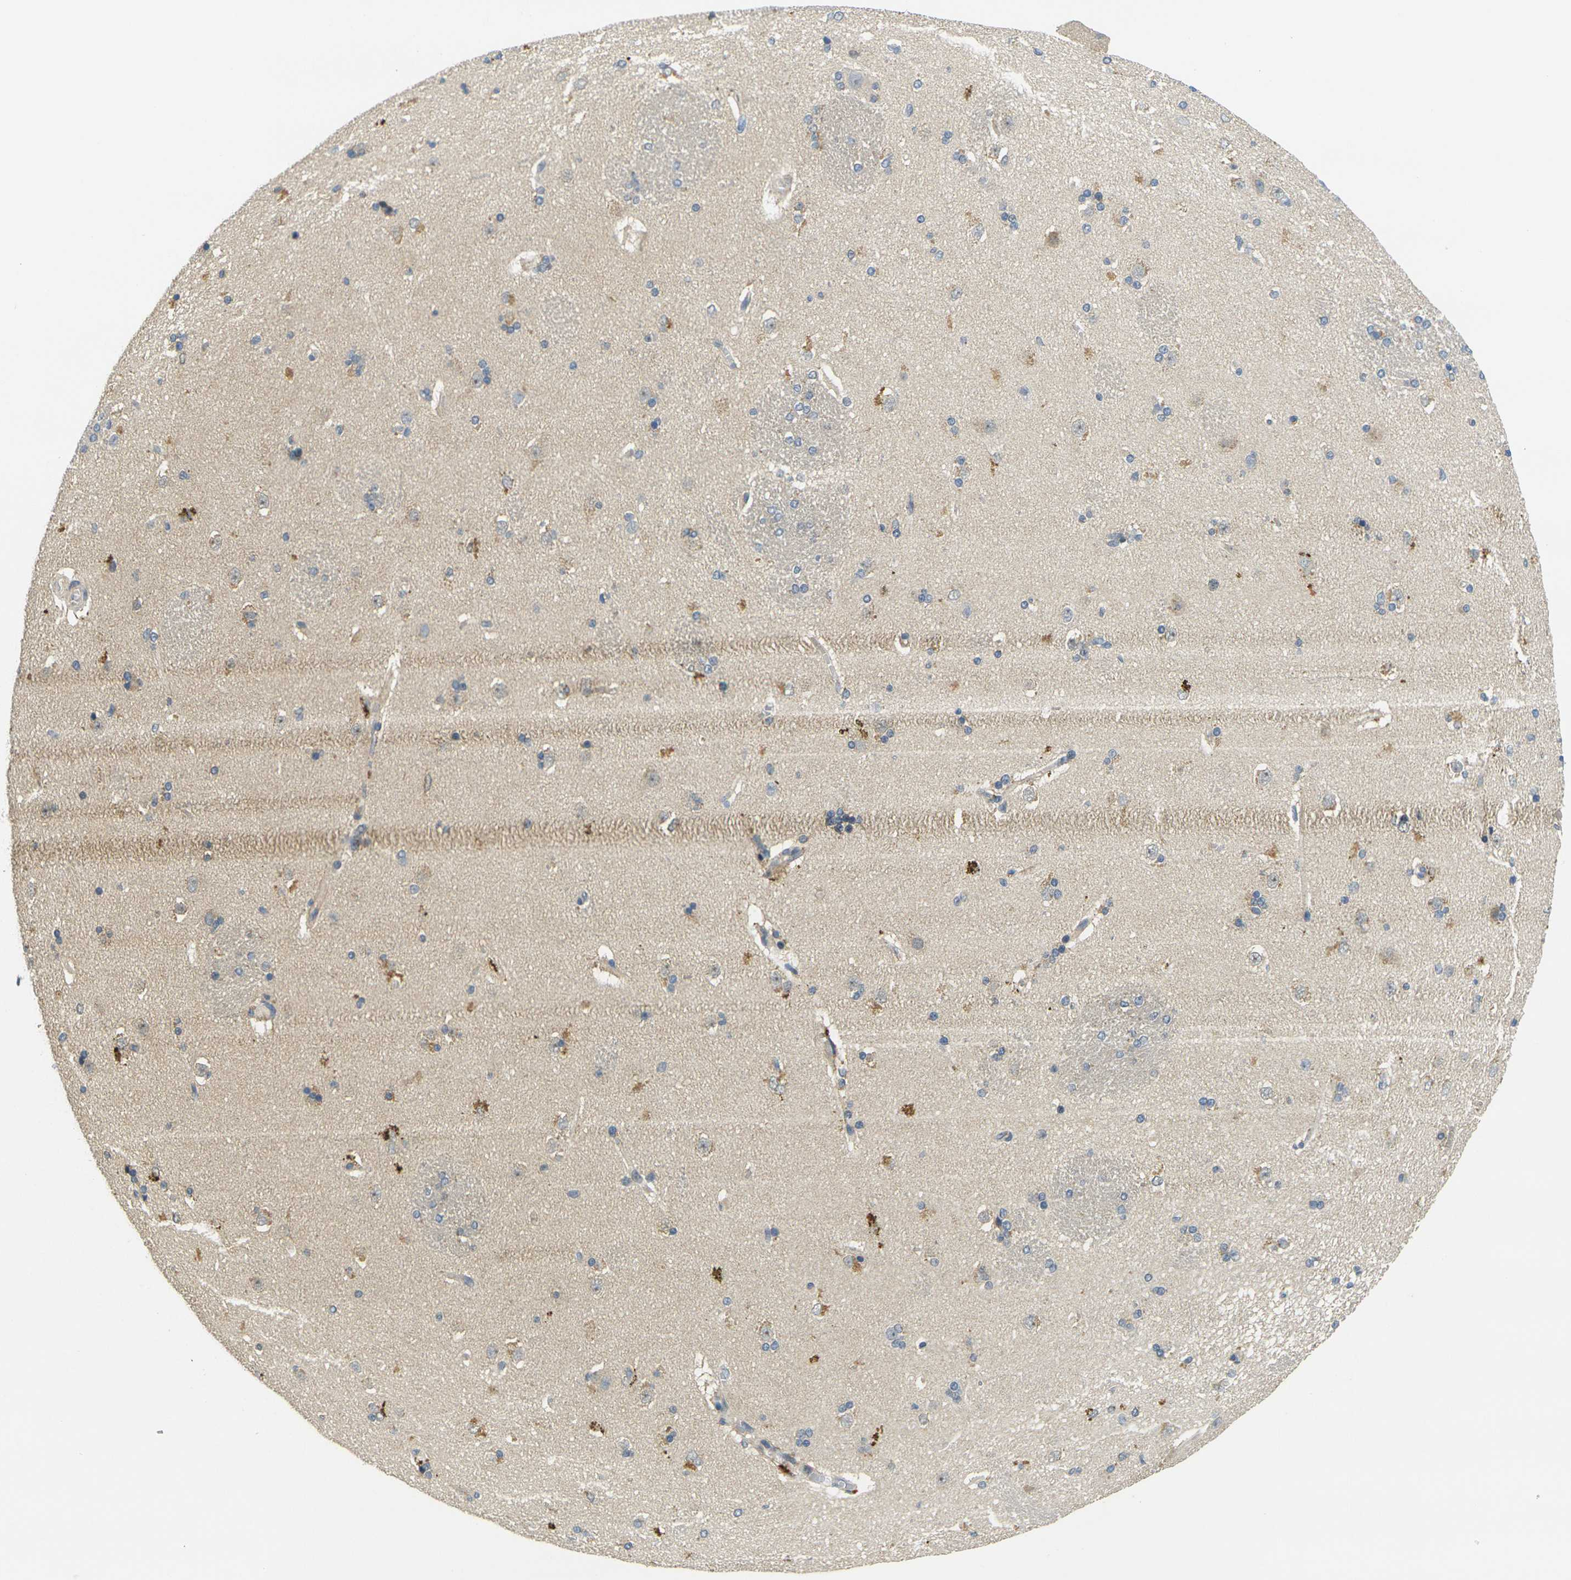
{"staining": {"intensity": "weak", "quantity": "<25%", "location": "cytoplasmic/membranous"}, "tissue": "caudate", "cell_type": "Glial cells", "image_type": "normal", "snomed": [{"axis": "morphology", "description": "Normal tissue, NOS"}, {"axis": "topography", "description": "Lateral ventricle wall"}], "caption": "Caudate was stained to show a protein in brown. There is no significant positivity in glial cells. (DAB (3,3'-diaminobenzidine) immunohistochemistry (IHC) with hematoxylin counter stain).", "gene": "MINAR2", "patient": {"sex": "female", "age": 19}}